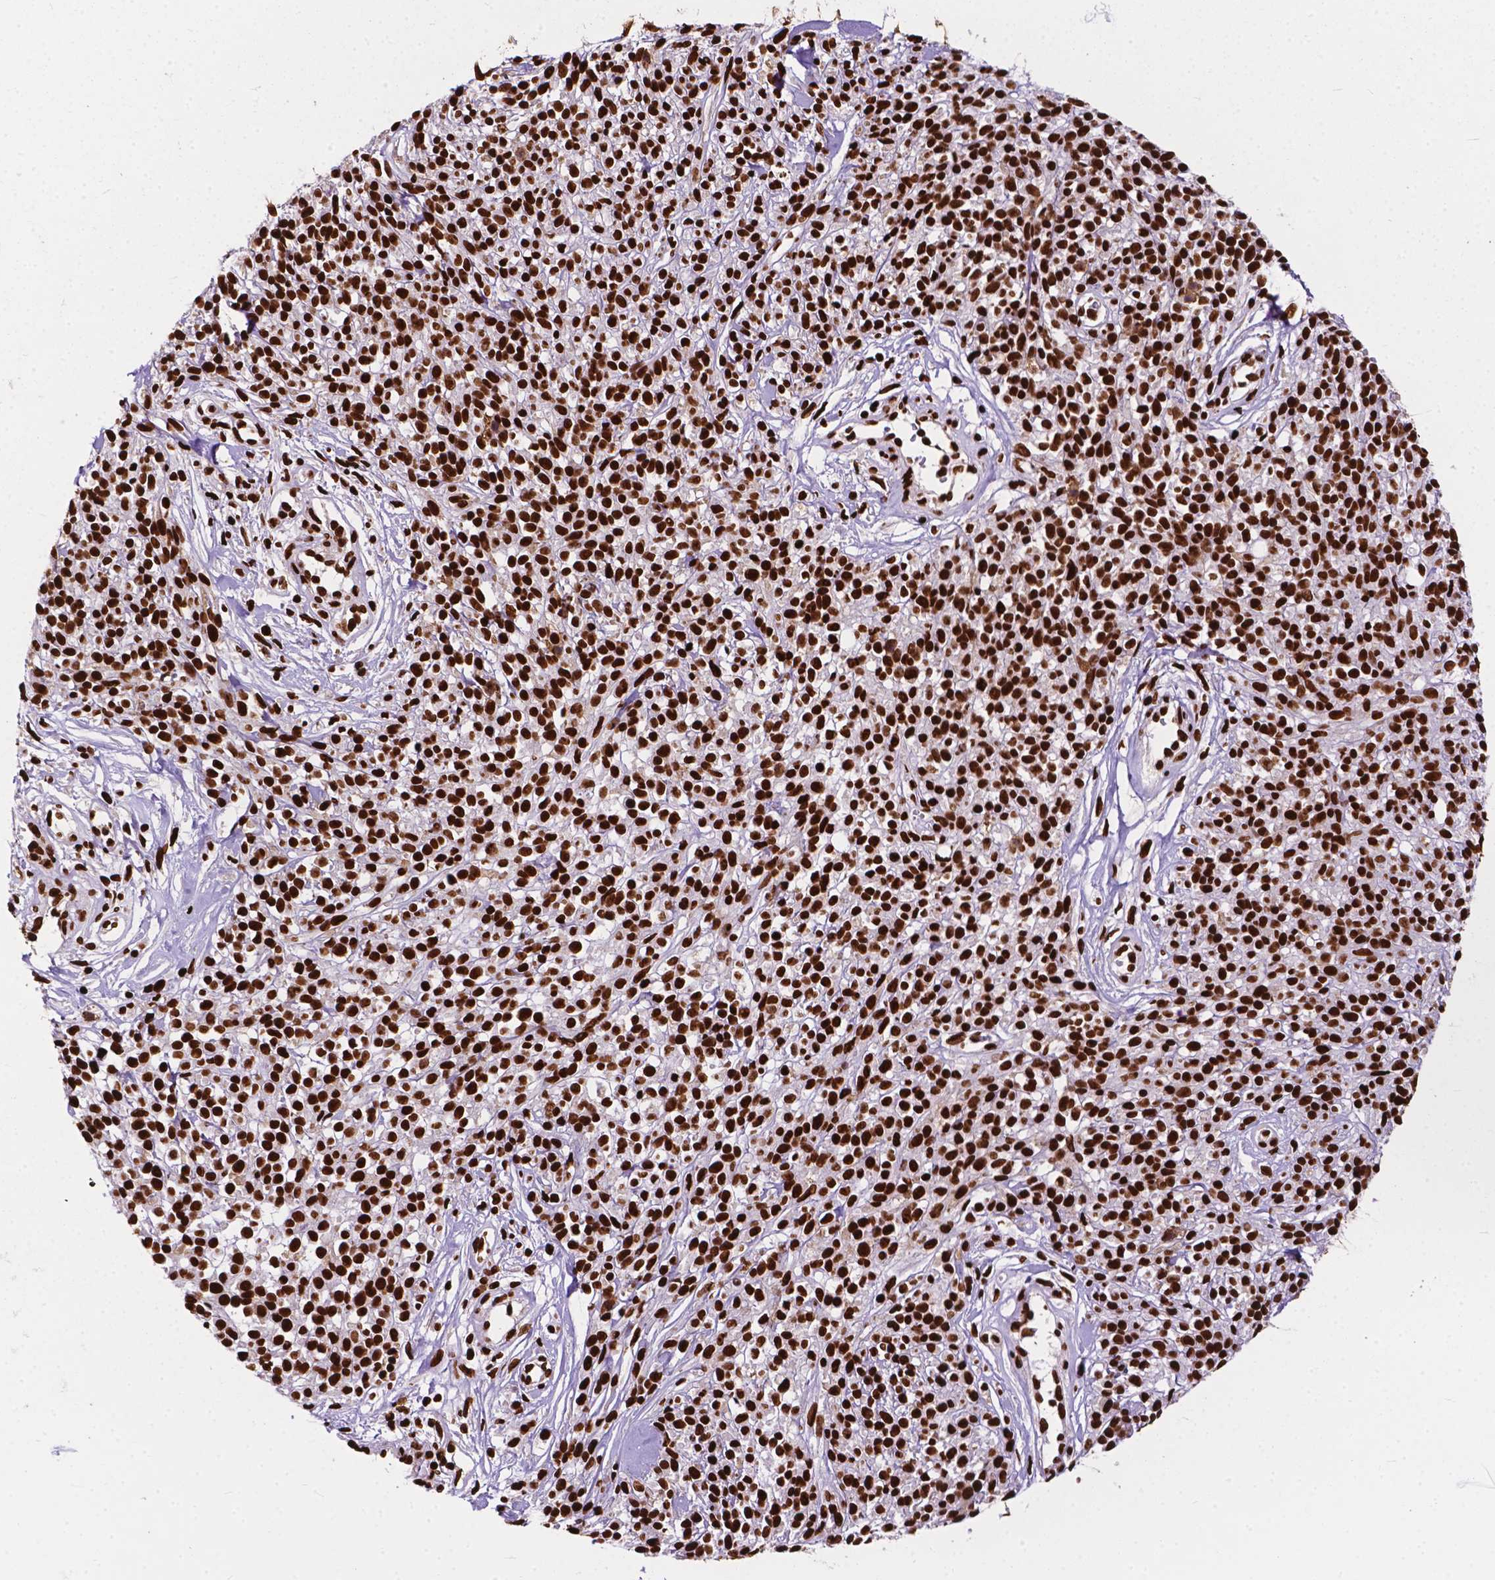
{"staining": {"intensity": "strong", "quantity": ">75%", "location": "nuclear"}, "tissue": "melanoma", "cell_type": "Tumor cells", "image_type": "cancer", "snomed": [{"axis": "morphology", "description": "Malignant melanoma, NOS"}, {"axis": "topography", "description": "Skin"}, {"axis": "topography", "description": "Skin of trunk"}], "caption": "Immunohistochemistry image of human melanoma stained for a protein (brown), which exhibits high levels of strong nuclear positivity in about >75% of tumor cells.", "gene": "SMIM5", "patient": {"sex": "male", "age": 74}}